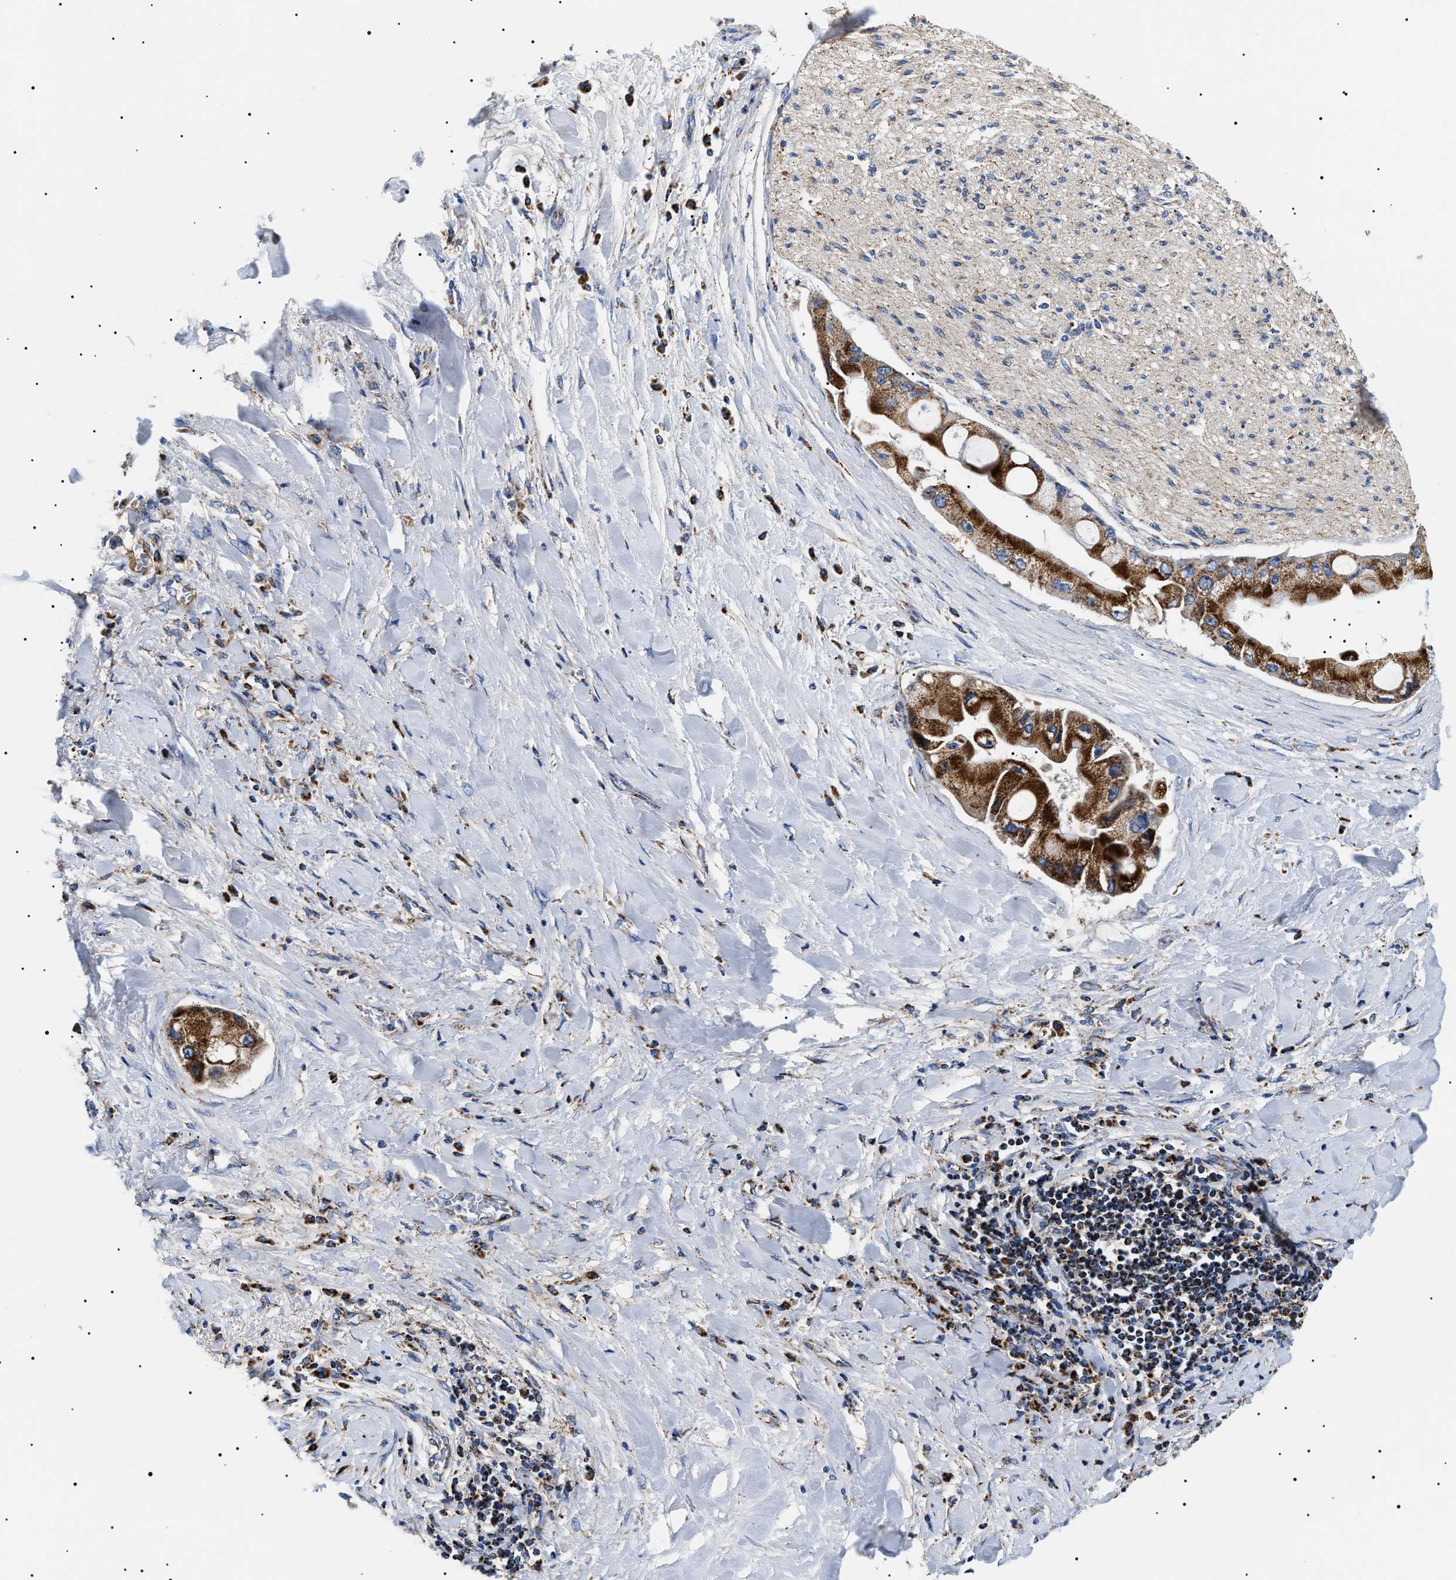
{"staining": {"intensity": "strong", "quantity": ">75%", "location": "cytoplasmic/membranous"}, "tissue": "liver cancer", "cell_type": "Tumor cells", "image_type": "cancer", "snomed": [{"axis": "morphology", "description": "Cholangiocarcinoma"}, {"axis": "topography", "description": "Liver"}], "caption": "IHC (DAB (3,3'-diaminobenzidine)) staining of liver cancer (cholangiocarcinoma) reveals strong cytoplasmic/membranous protein positivity in approximately >75% of tumor cells.", "gene": "OXSM", "patient": {"sex": "male", "age": 50}}